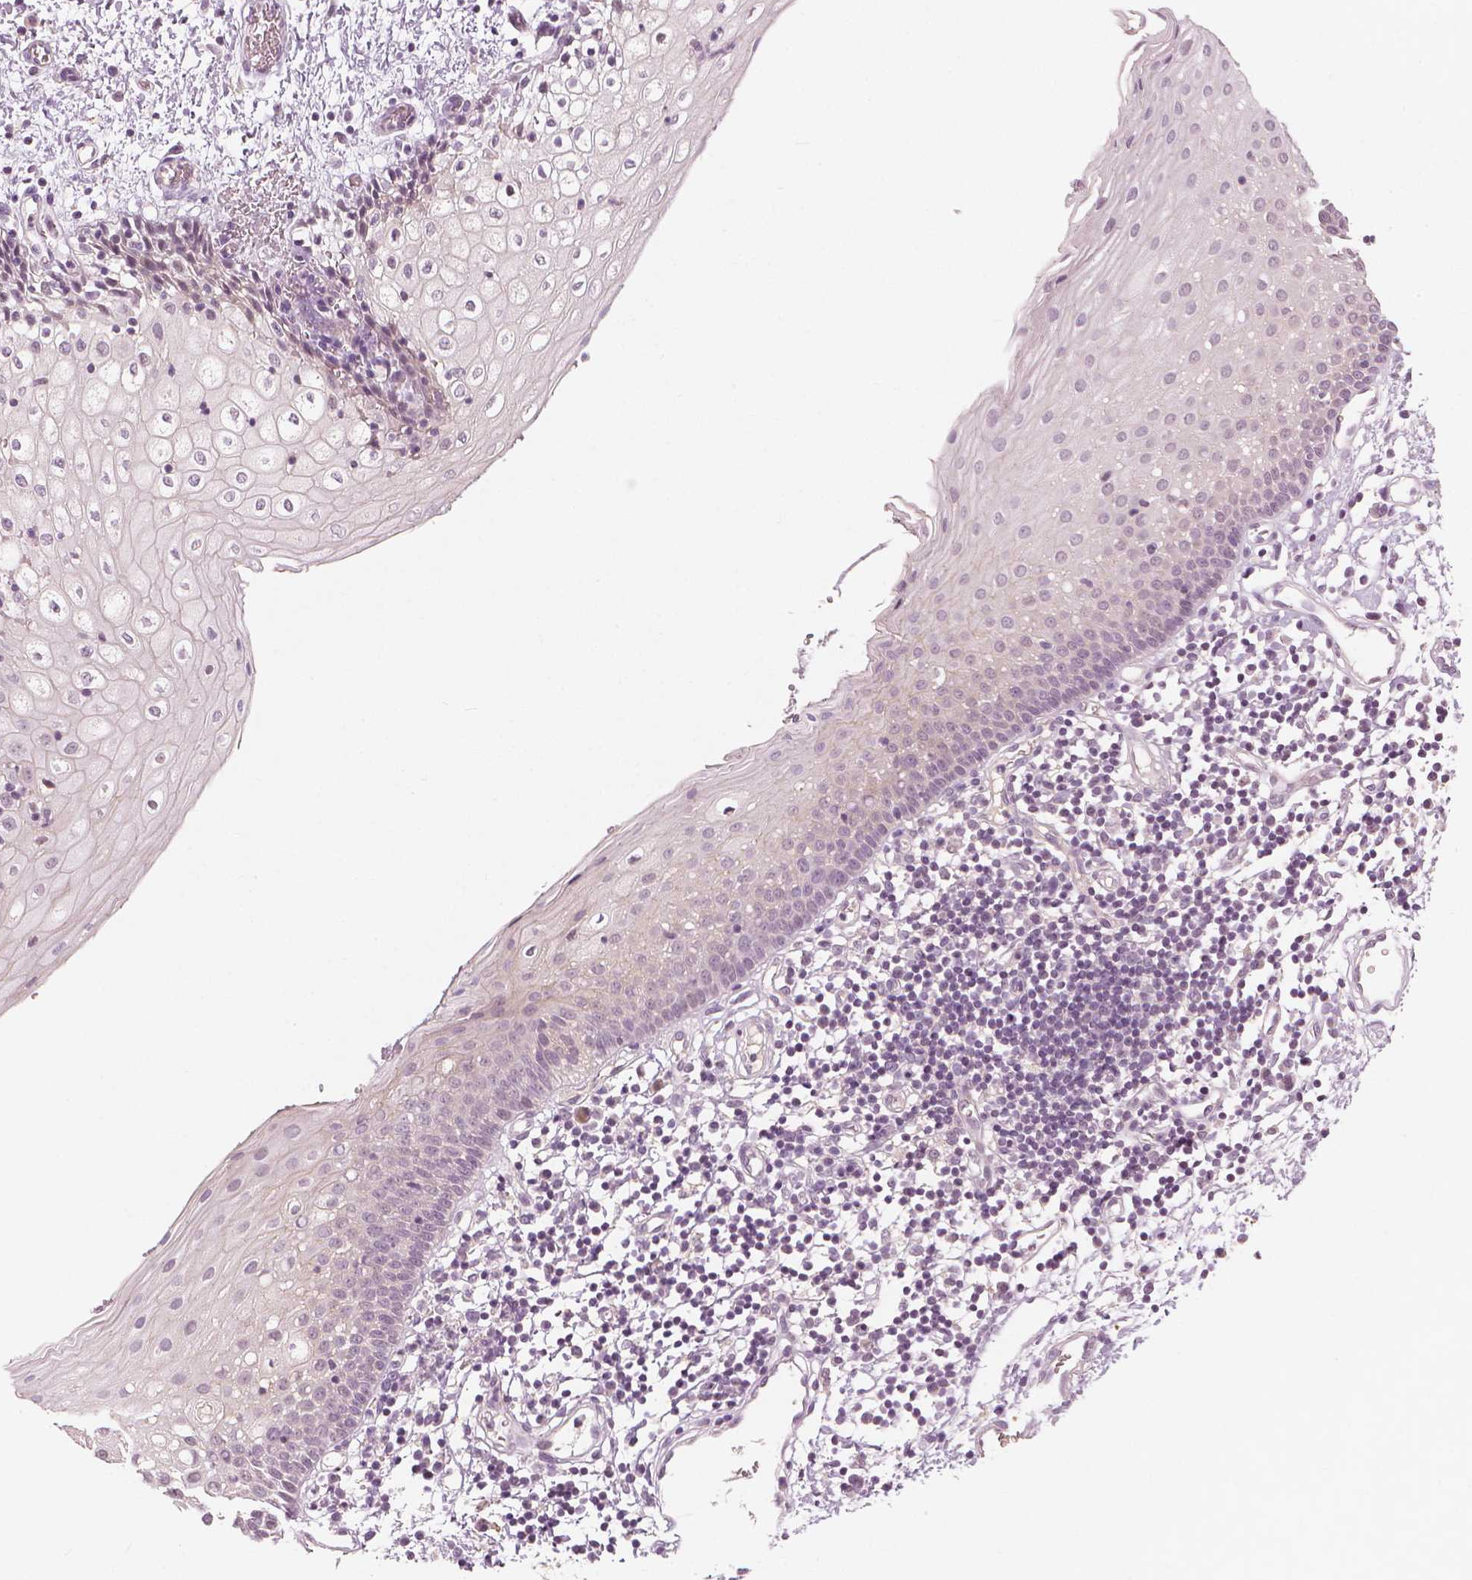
{"staining": {"intensity": "weak", "quantity": "<25%", "location": "cytoplasmic/membranous"}, "tissue": "oral mucosa", "cell_type": "Squamous epithelial cells", "image_type": "normal", "snomed": [{"axis": "morphology", "description": "Normal tissue, NOS"}, {"axis": "topography", "description": "Oral tissue"}], "caption": "Immunohistochemical staining of normal human oral mucosa displays no significant positivity in squamous epithelial cells. Nuclei are stained in blue.", "gene": "SAXO2", "patient": {"sex": "female", "age": 43}}